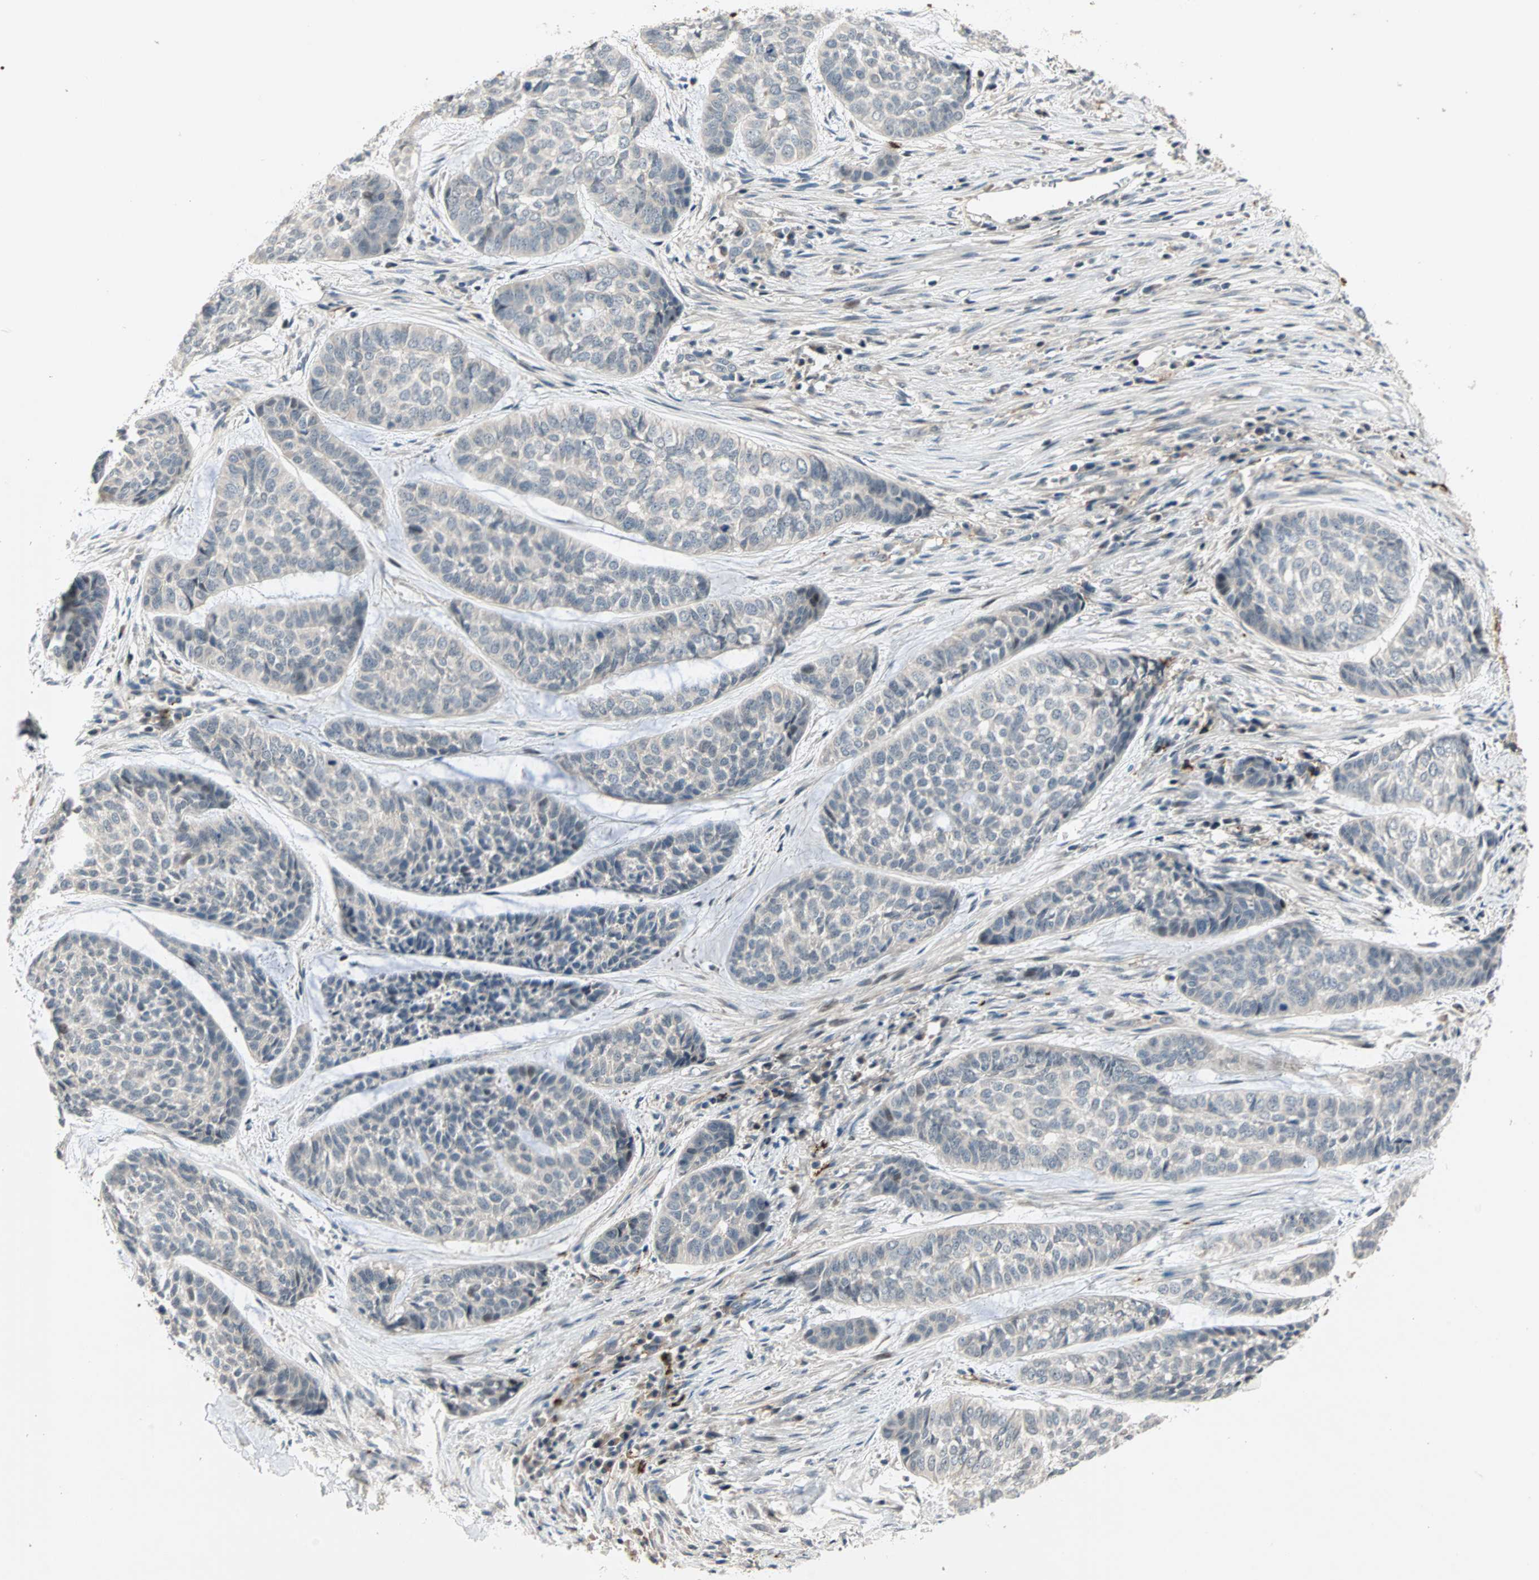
{"staining": {"intensity": "negative", "quantity": "none", "location": "none"}, "tissue": "skin cancer", "cell_type": "Tumor cells", "image_type": "cancer", "snomed": [{"axis": "morphology", "description": "Basal cell carcinoma"}, {"axis": "topography", "description": "Skin"}], "caption": "The micrograph displays no staining of tumor cells in skin basal cell carcinoma.", "gene": "PROS1", "patient": {"sex": "female", "age": 64}}